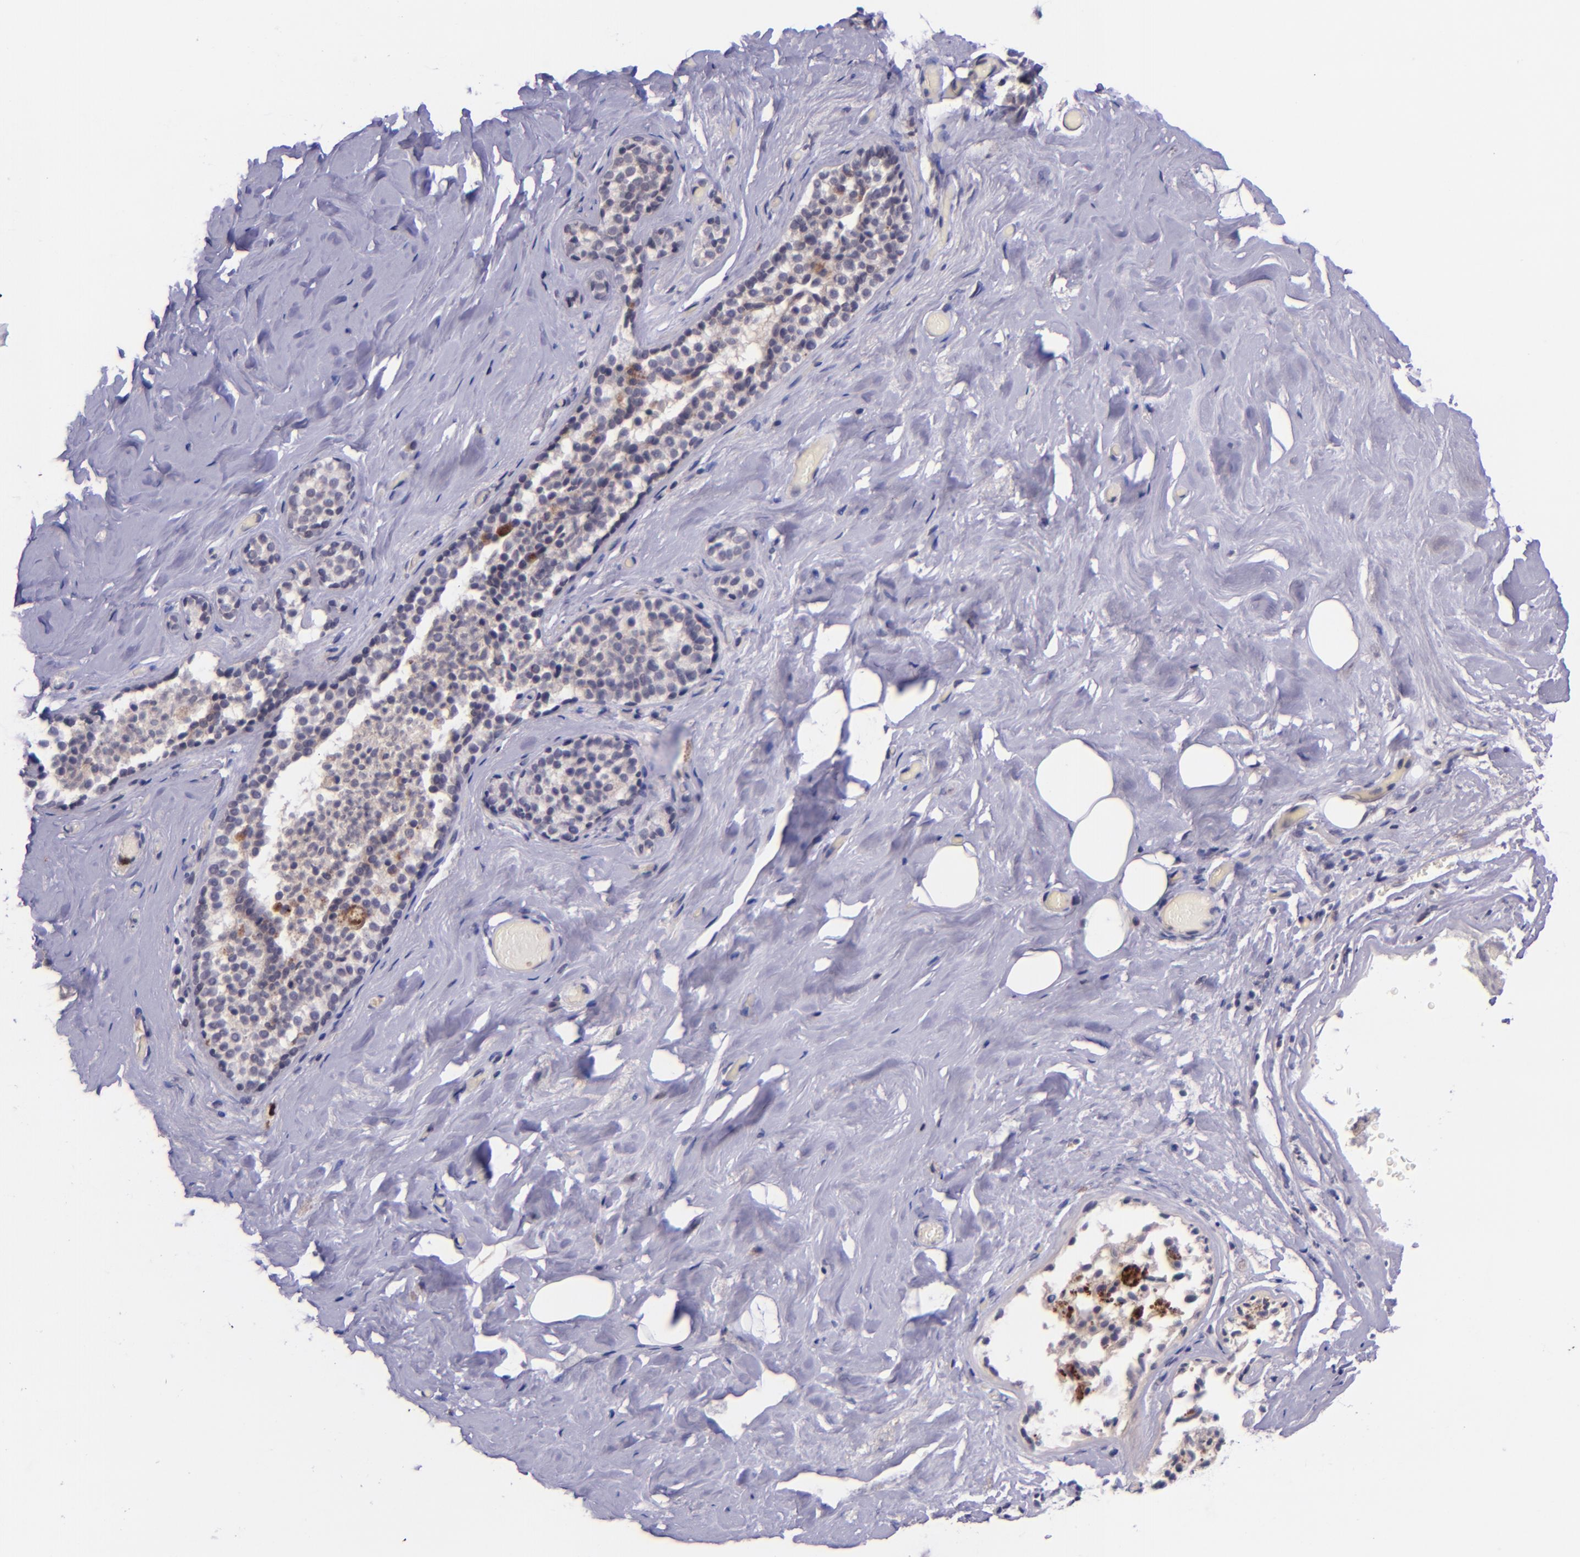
{"staining": {"intensity": "negative", "quantity": "none", "location": "none"}, "tissue": "breast", "cell_type": "Adipocytes", "image_type": "normal", "snomed": [{"axis": "morphology", "description": "Normal tissue, NOS"}, {"axis": "topography", "description": "Breast"}], "caption": "Immunohistochemistry histopathology image of unremarkable breast stained for a protein (brown), which shows no positivity in adipocytes.", "gene": "SELL", "patient": {"sex": "female", "age": 75}}